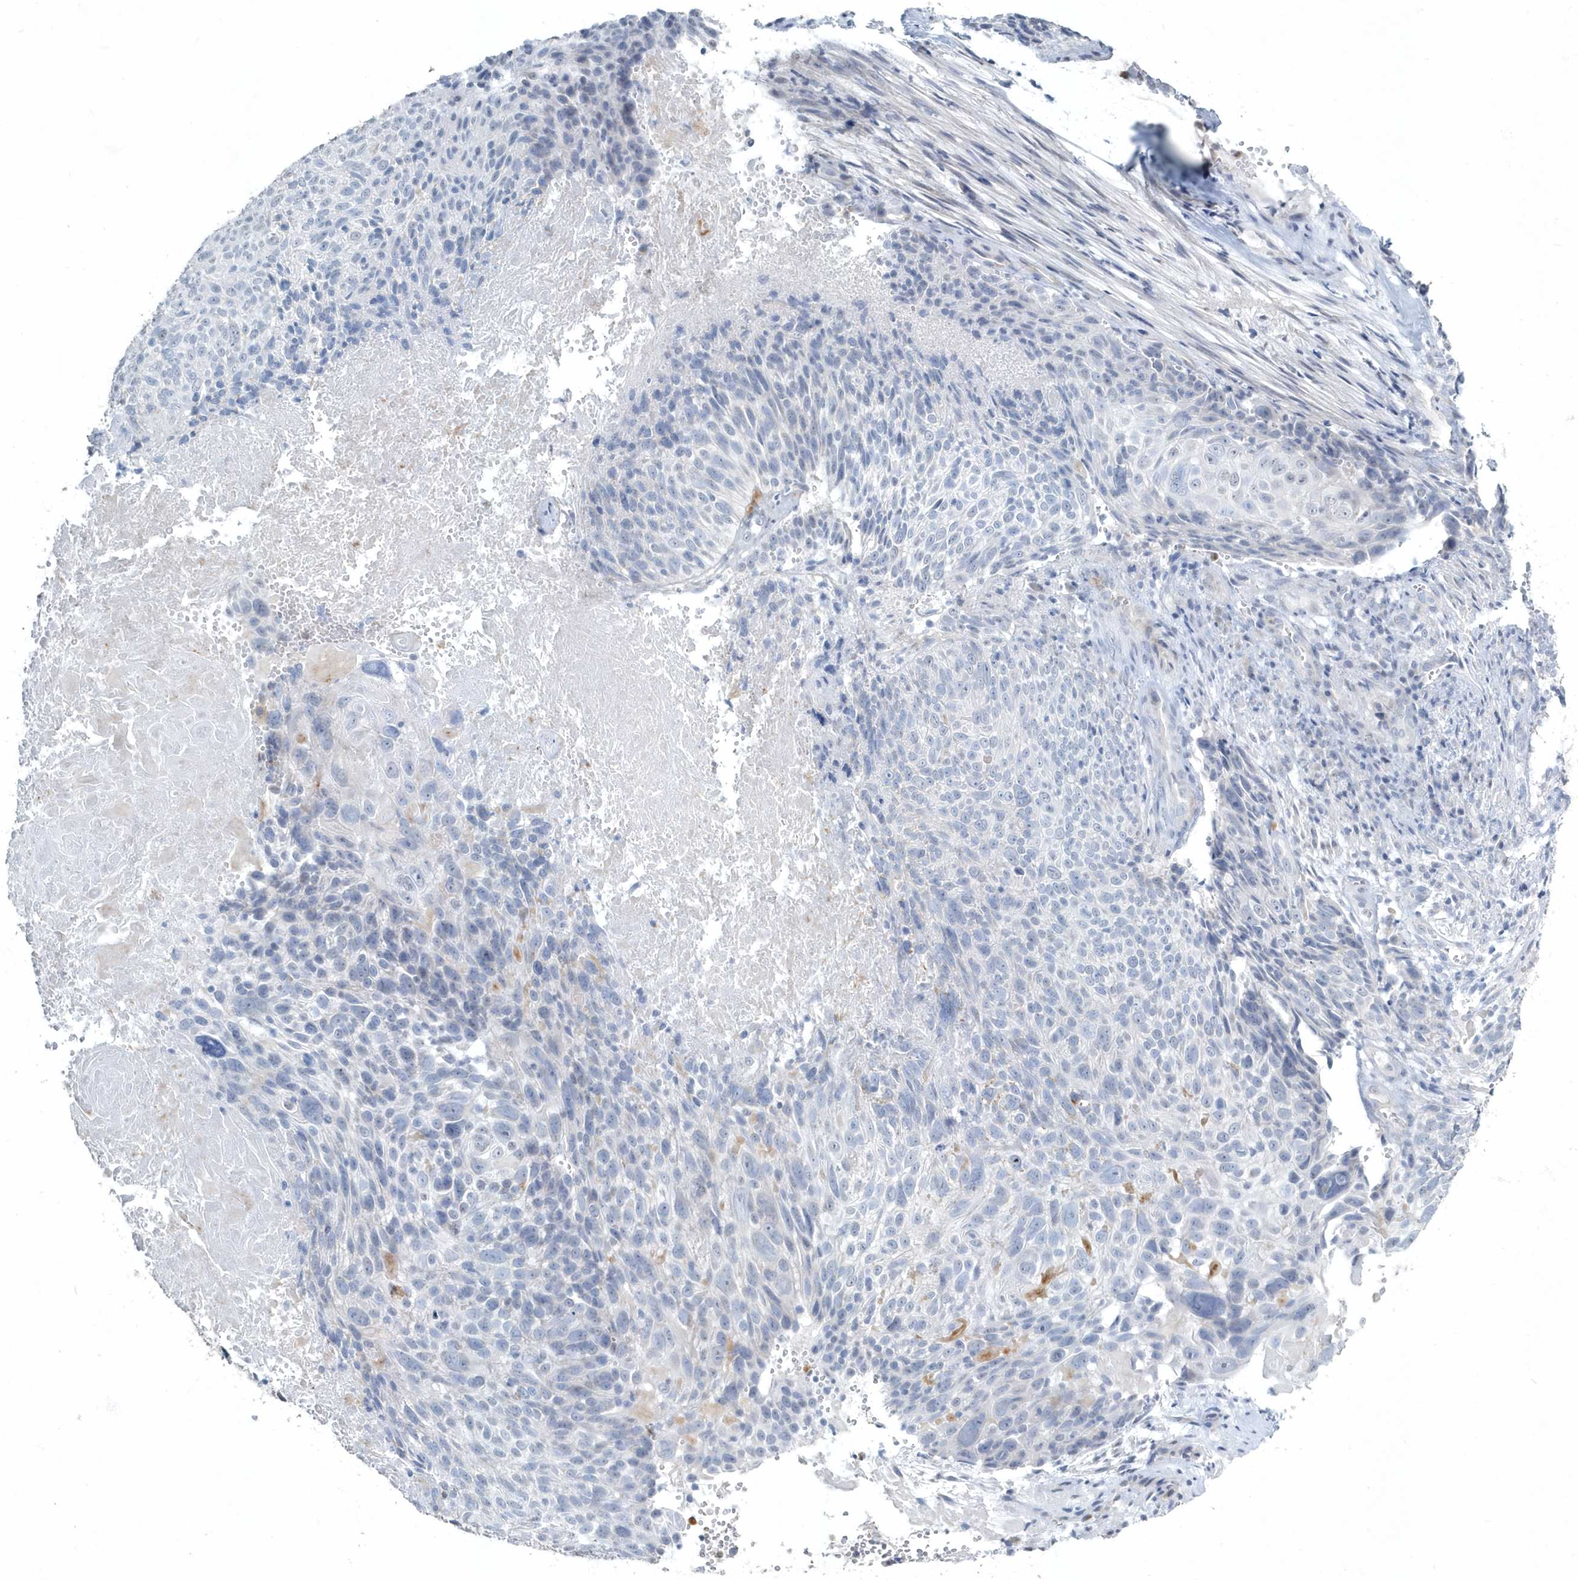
{"staining": {"intensity": "negative", "quantity": "none", "location": "none"}, "tissue": "cervical cancer", "cell_type": "Tumor cells", "image_type": "cancer", "snomed": [{"axis": "morphology", "description": "Squamous cell carcinoma, NOS"}, {"axis": "topography", "description": "Cervix"}], "caption": "Tumor cells show no significant expression in cervical squamous cell carcinoma.", "gene": "MYOT", "patient": {"sex": "female", "age": 74}}